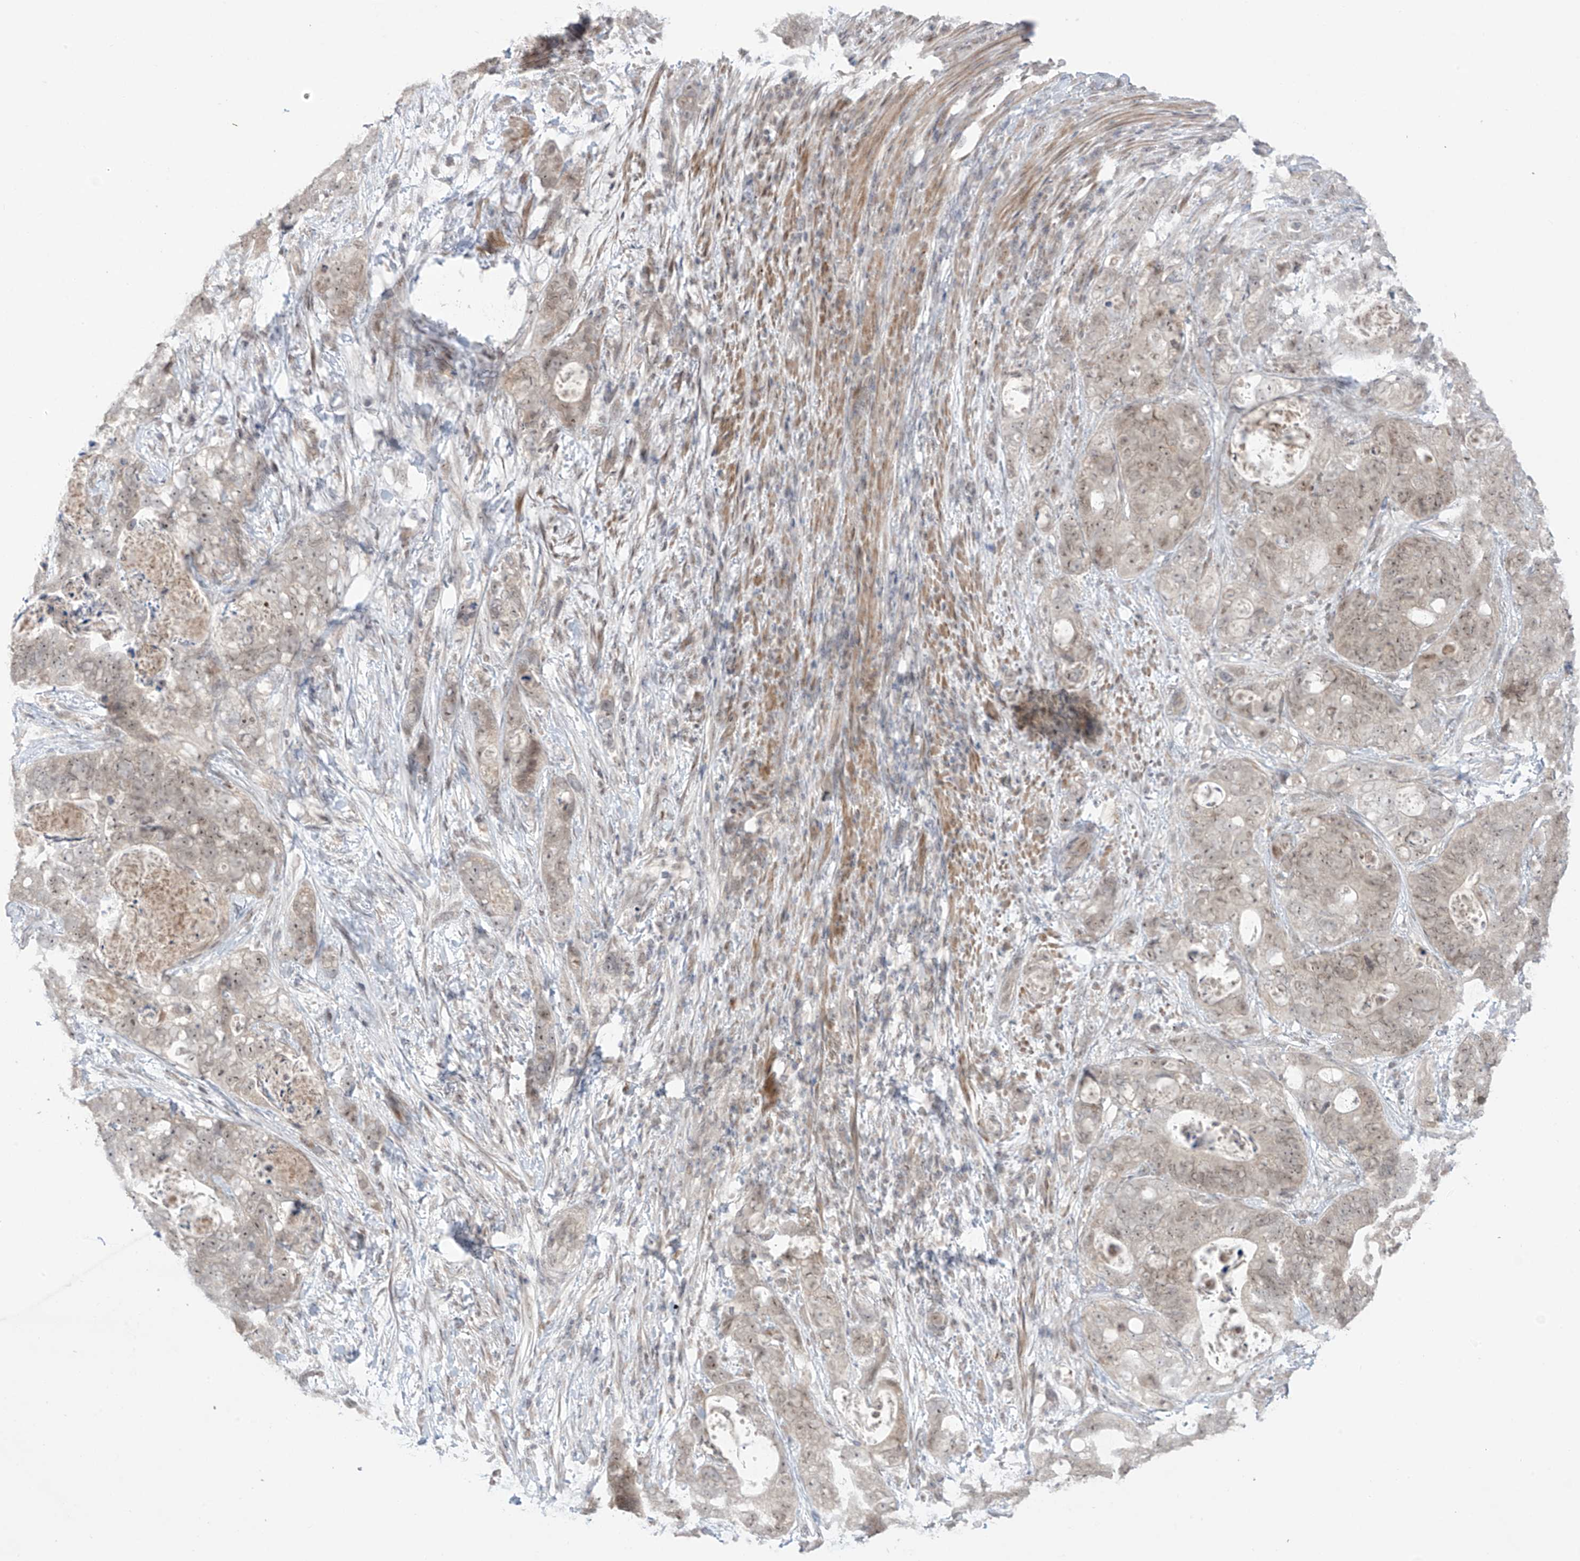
{"staining": {"intensity": "weak", "quantity": ">75%", "location": "cytoplasmic/membranous,nuclear"}, "tissue": "stomach cancer", "cell_type": "Tumor cells", "image_type": "cancer", "snomed": [{"axis": "morphology", "description": "Adenocarcinoma, NOS"}, {"axis": "topography", "description": "Stomach"}], "caption": "High-power microscopy captured an IHC micrograph of stomach adenocarcinoma, revealing weak cytoplasmic/membranous and nuclear positivity in approximately >75% of tumor cells. The protein of interest is stained brown, and the nuclei are stained in blue (DAB (3,3'-diaminobenzidine) IHC with brightfield microscopy, high magnification).", "gene": "OGT", "patient": {"sex": "female", "age": 89}}